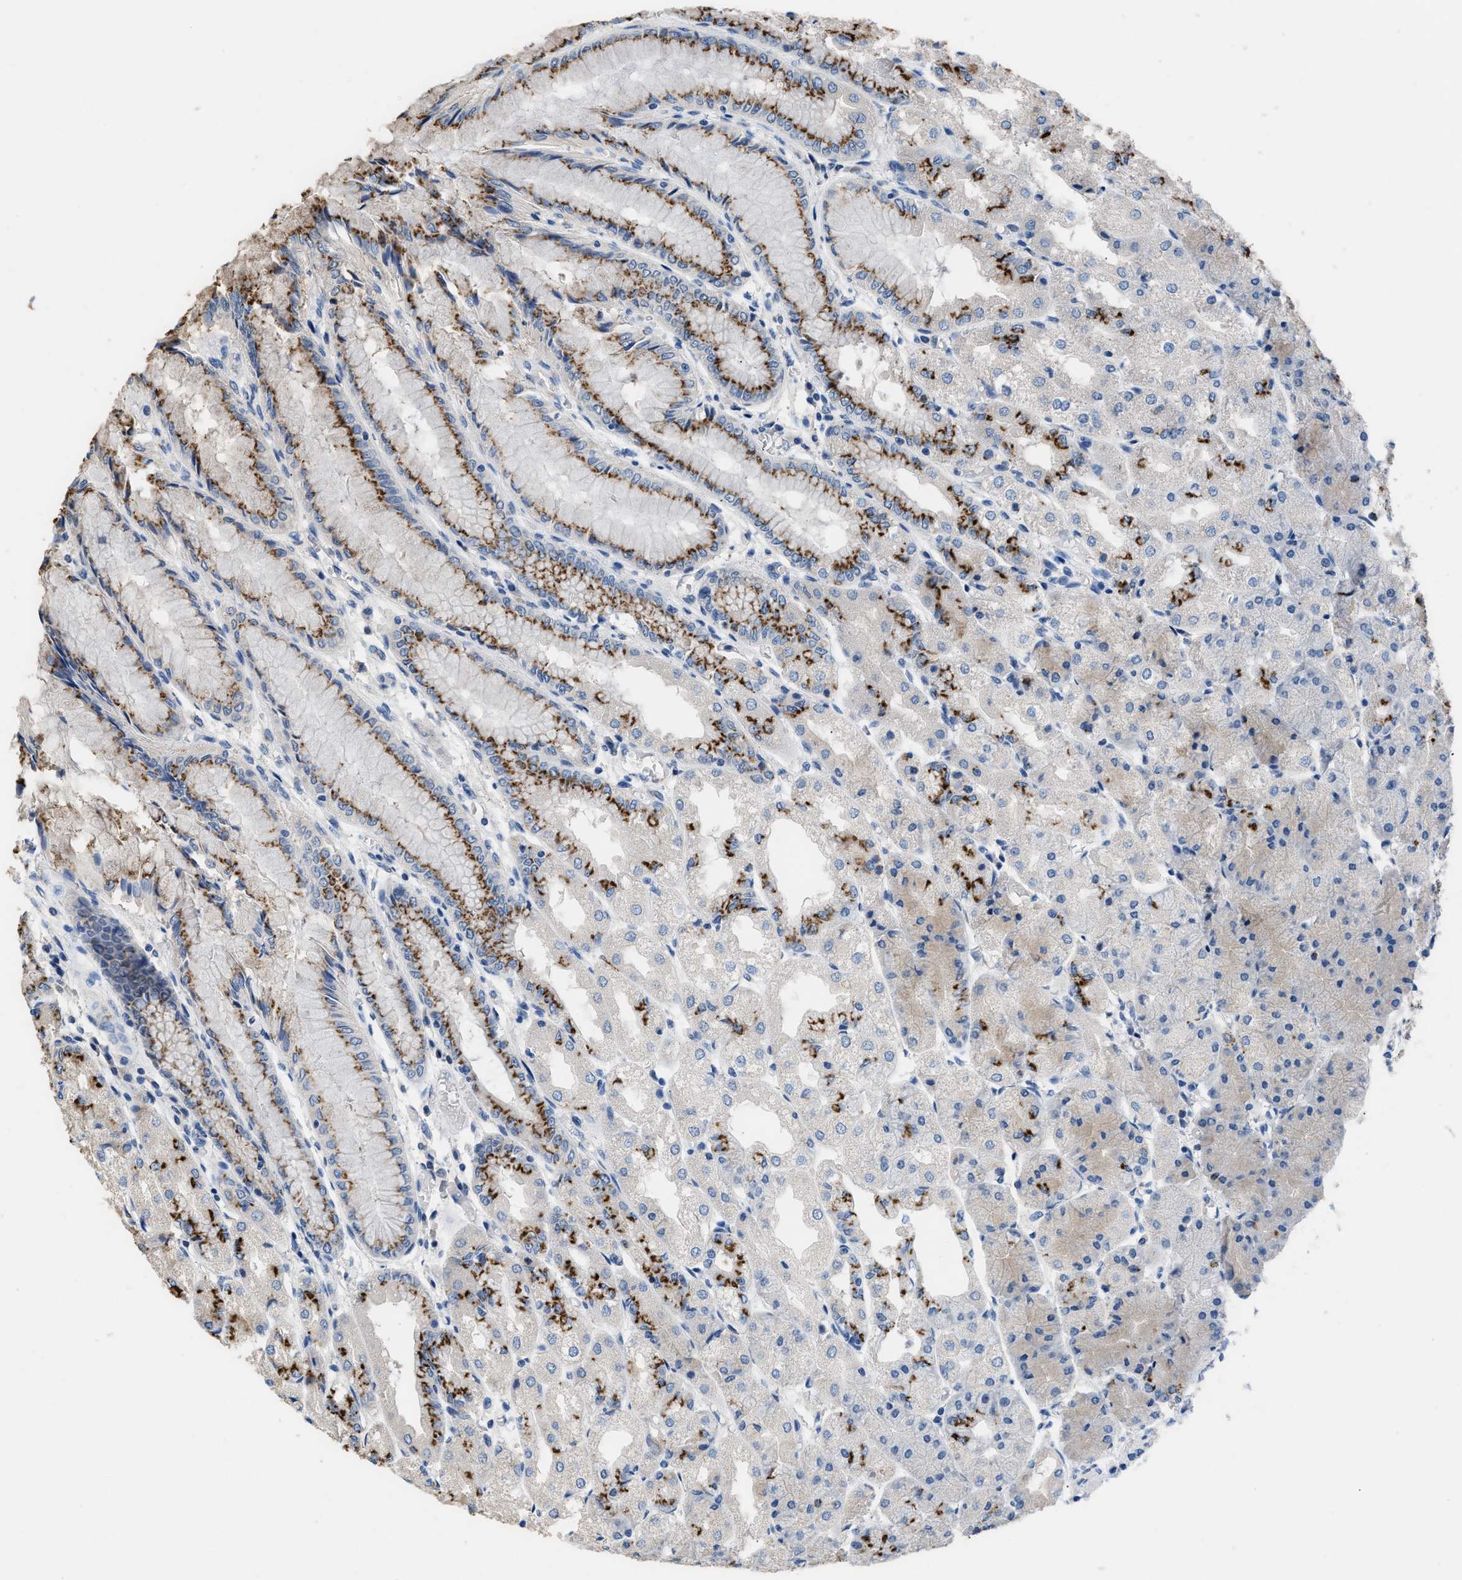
{"staining": {"intensity": "strong", "quantity": "25%-75%", "location": "cytoplasmic/membranous"}, "tissue": "stomach", "cell_type": "Glandular cells", "image_type": "normal", "snomed": [{"axis": "morphology", "description": "Normal tissue, NOS"}, {"axis": "topography", "description": "Stomach, upper"}], "caption": "Immunohistochemistry image of unremarkable stomach: human stomach stained using immunohistochemistry (IHC) reveals high levels of strong protein expression localized specifically in the cytoplasmic/membranous of glandular cells, appearing as a cytoplasmic/membranous brown color.", "gene": "GOLM1", "patient": {"sex": "male", "age": 72}}